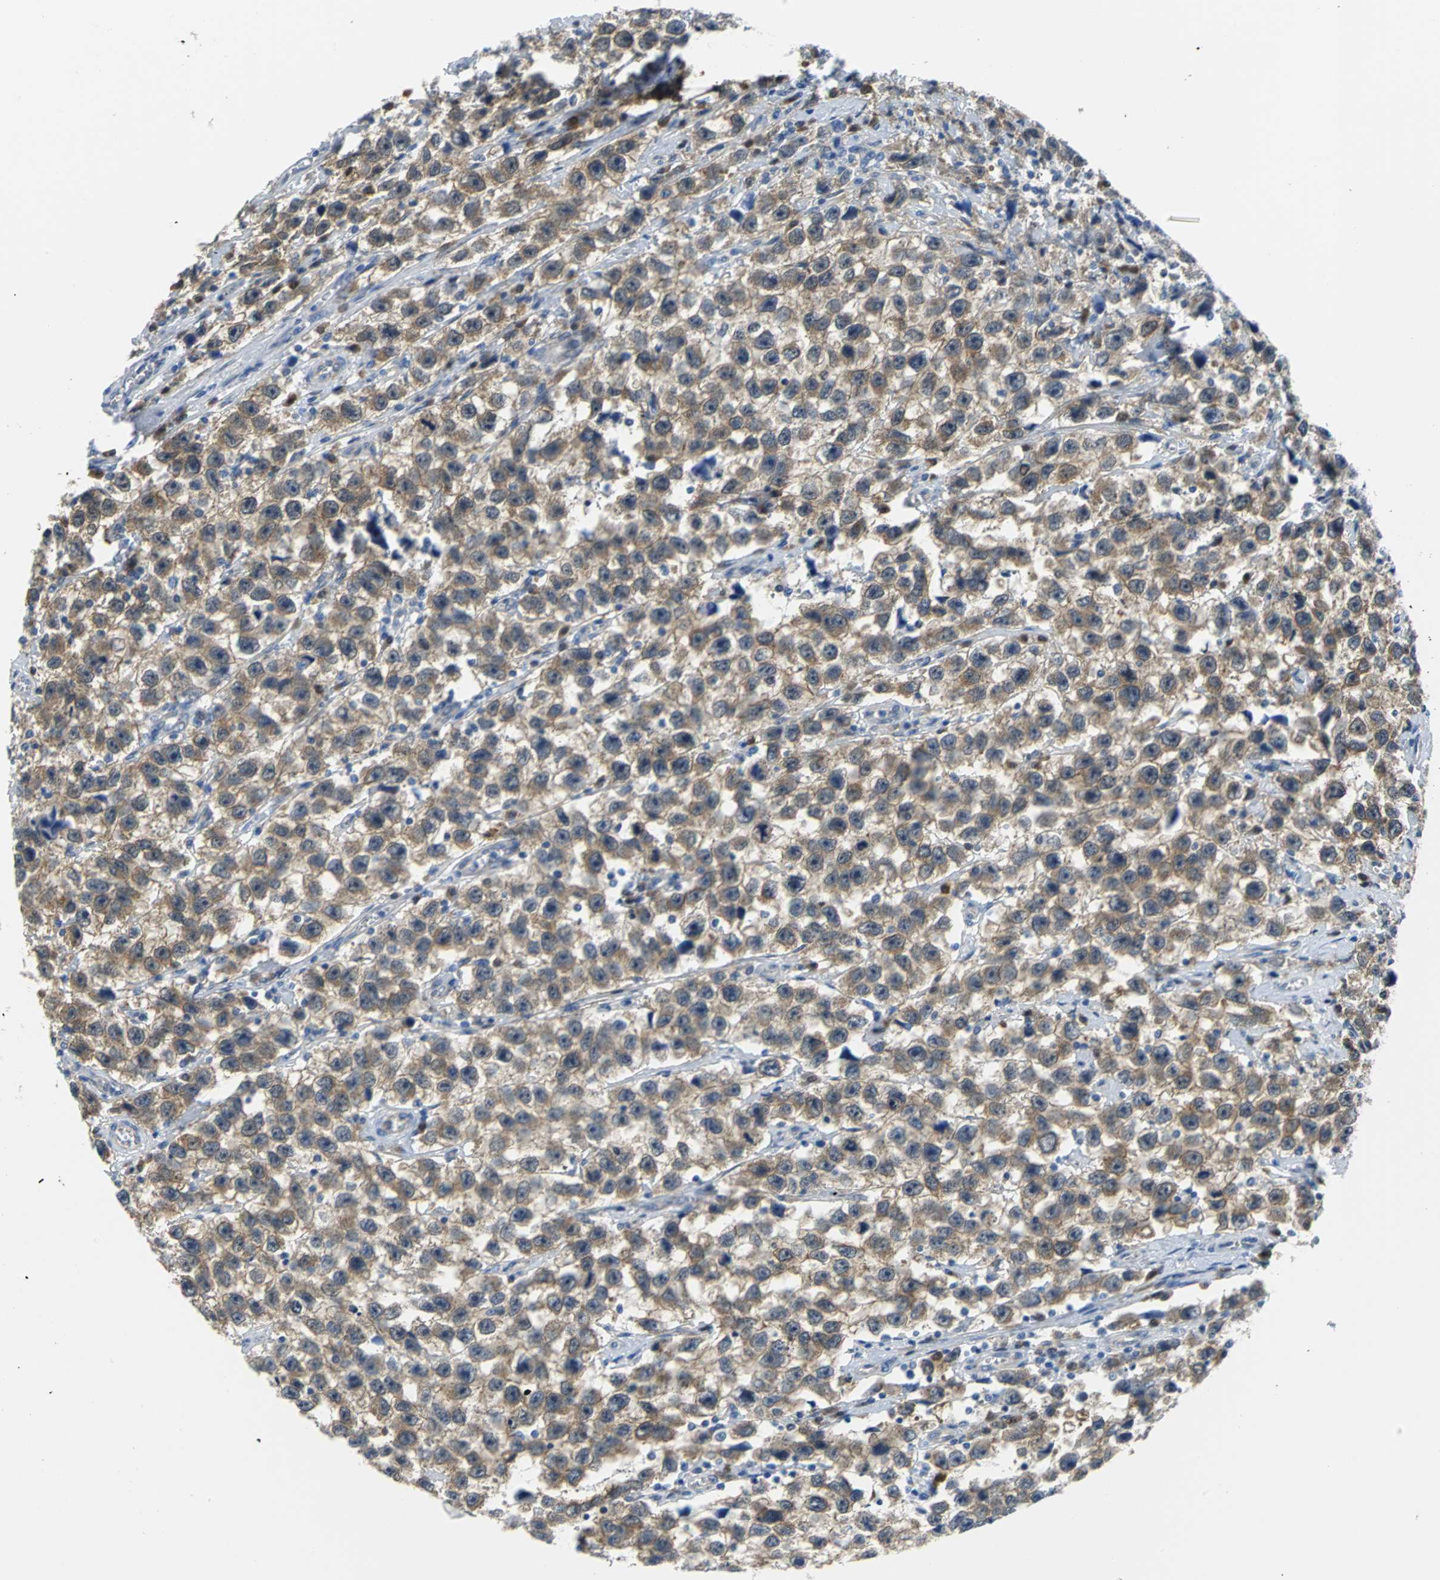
{"staining": {"intensity": "weak", "quantity": ">75%", "location": "cytoplasmic/membranous"}, "tissue": "testis cancer", "cell_type": "Tumor cells", "image_type": "cancer", "snomed": [{"axis": "morphology", "description": "Seminoma, NOS"}, {"axis": "topography", "description": "Testis"}], "caption": "Immunohistochemistry (IHC) image of human testis seminoma stained for a protein (brown), which displays low levels of weak cytoplasmic/membranous expression in approximately >75% of tumor cells.", "gene": "PGM3", "patient": {"sex": "male", "age": 33}}